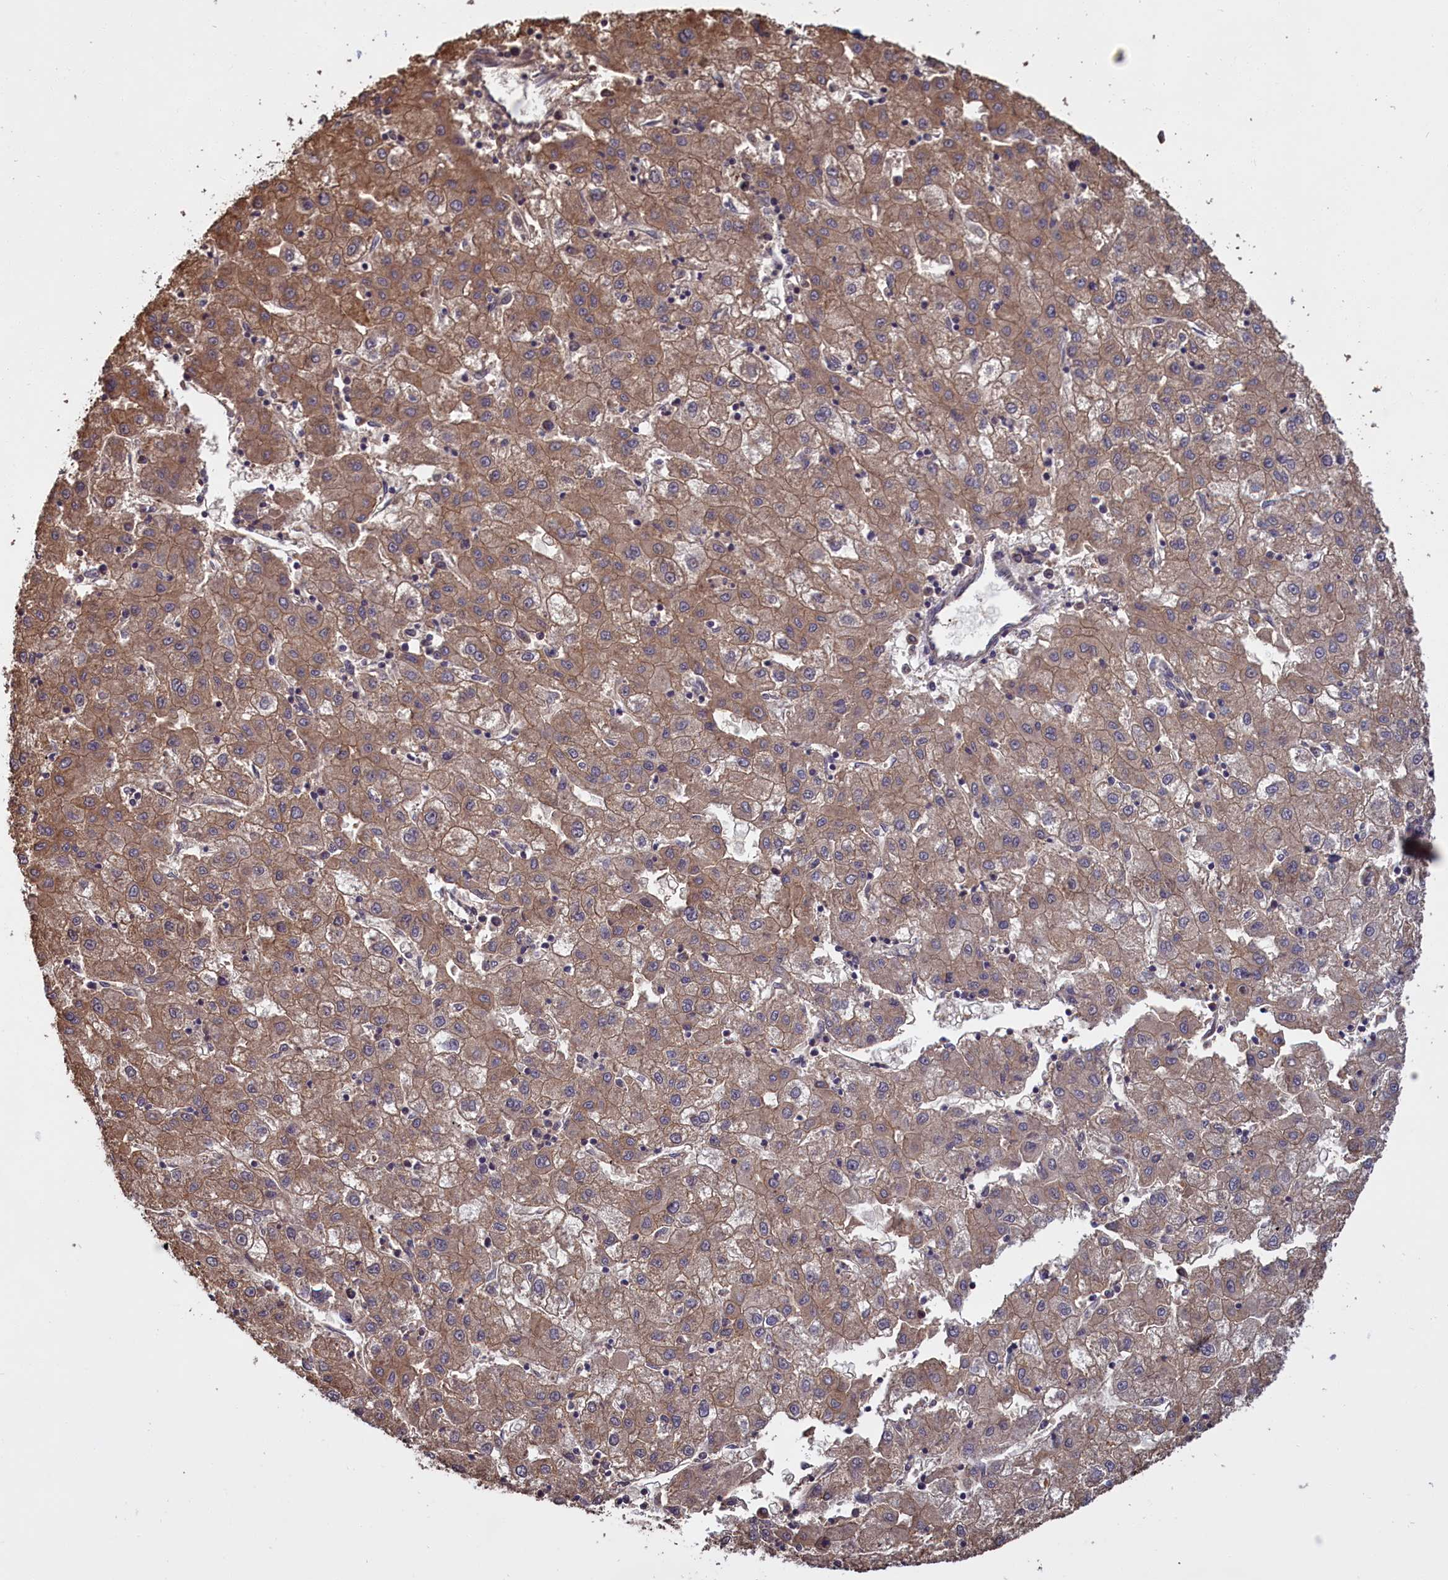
{"staining": {"intensity": "moderate", "quantity": ">75%", "location": "cytoplasmic/membranous"}, "tissue": "liver cancer", "cell_type": "Tumor cells", "image_type": "cancer", "snomed": [{"axis": "morphology", "description": "Carcinoma, Hepatocellular, NOS"}, {"axis": "topography", "description": "Liver"}], "caption": "Human liver hepatocellular carcinoma stained with a brown dye demonstrates moderate cytoplasmic/membranous positive staining in approximately >75% of tumor cells.", "gene": "DENND1B", "patient": {"sex": "male", "age": 72}}